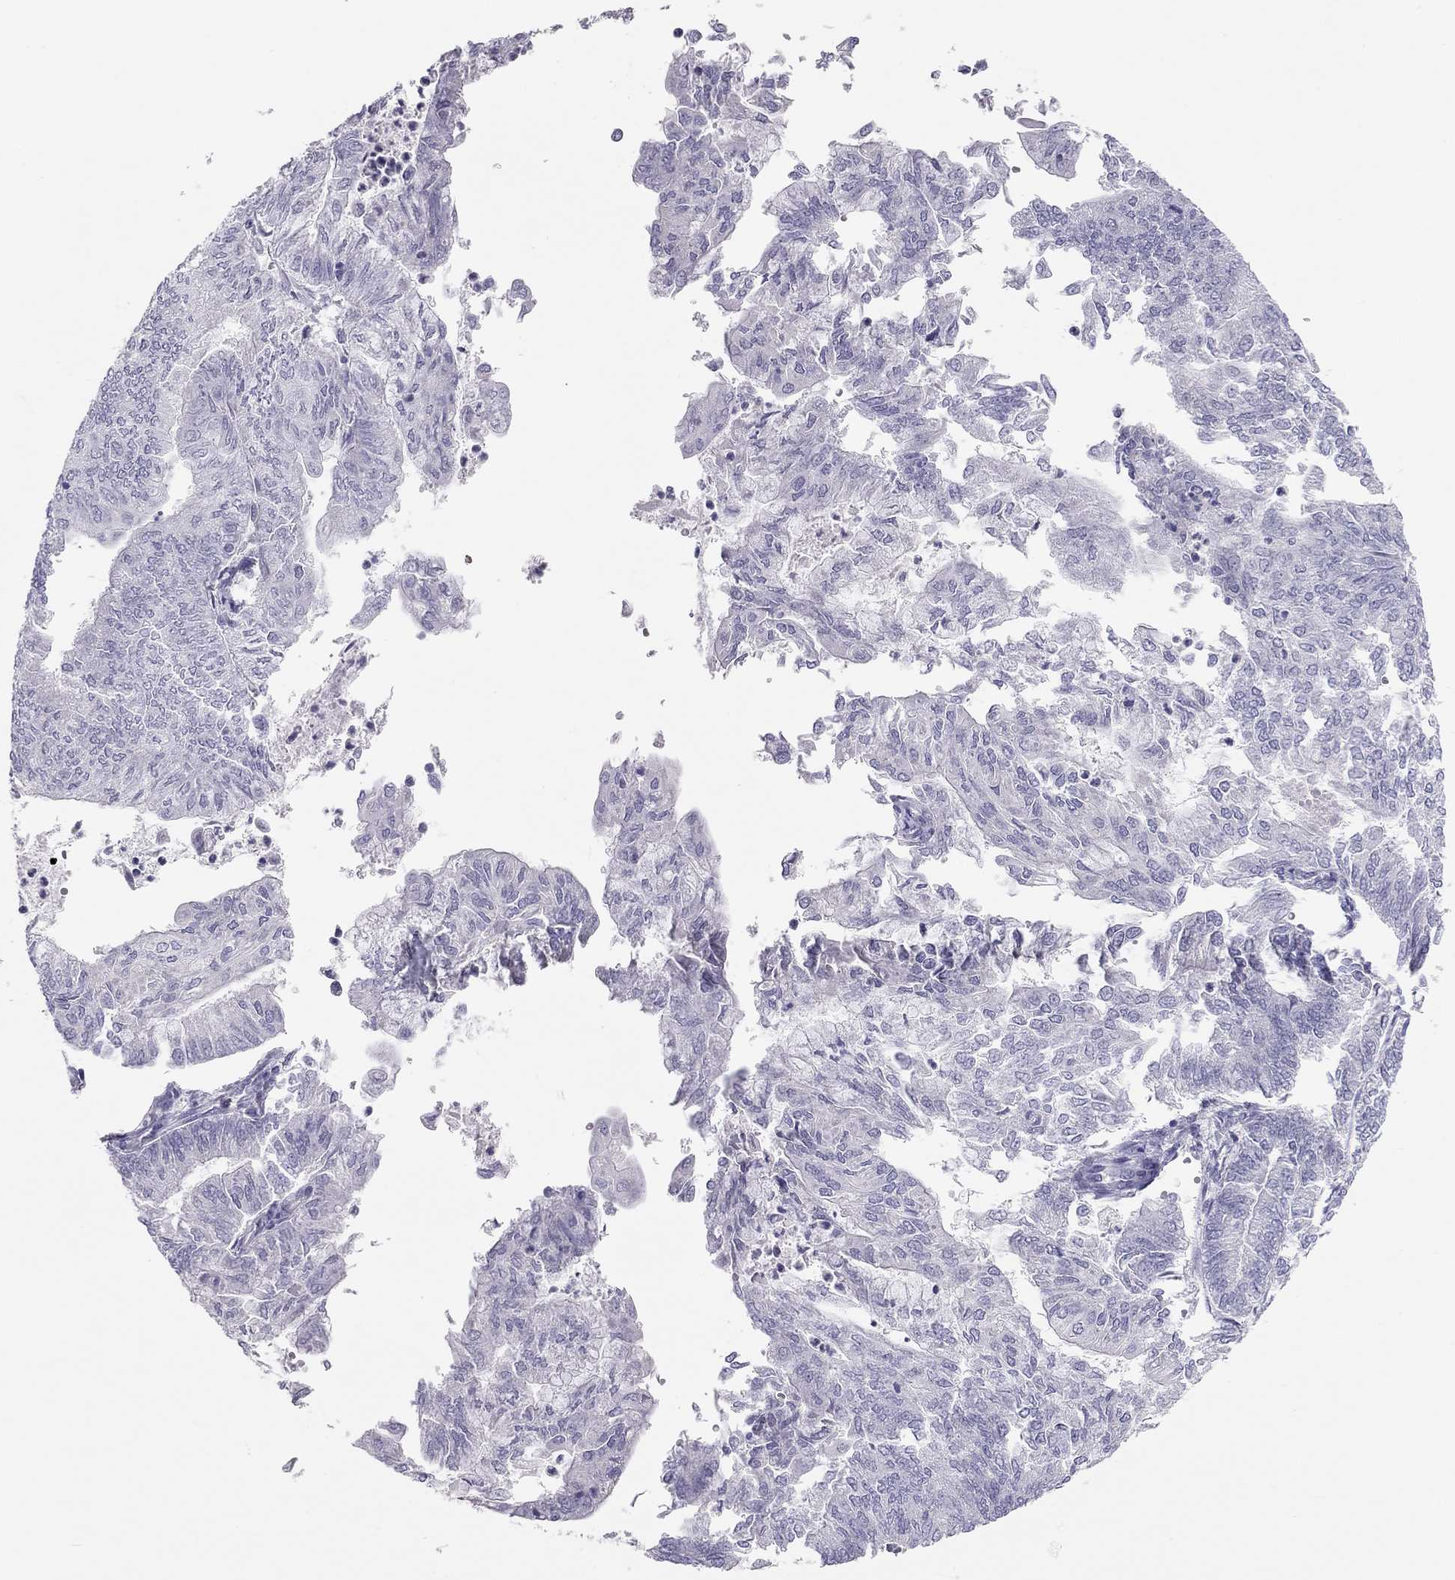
{"staining": {"intensity": "negative", "quantity": "none", "location": "none"}, "tissue": "endometrial cancer", "cell_type": "Tumor cells", "image_type": "cancer", "snomed": [{"axis": "morphology", "description": "Adenocarcinoma, NOS"}, {"axis": "topography", "description": "Endometrium"}], "caption": "An image of human endometrial cancer is negative for staining in tumor cells.", "gene": "SPATA12", "patient": {"sex": "female", "age": 59}}